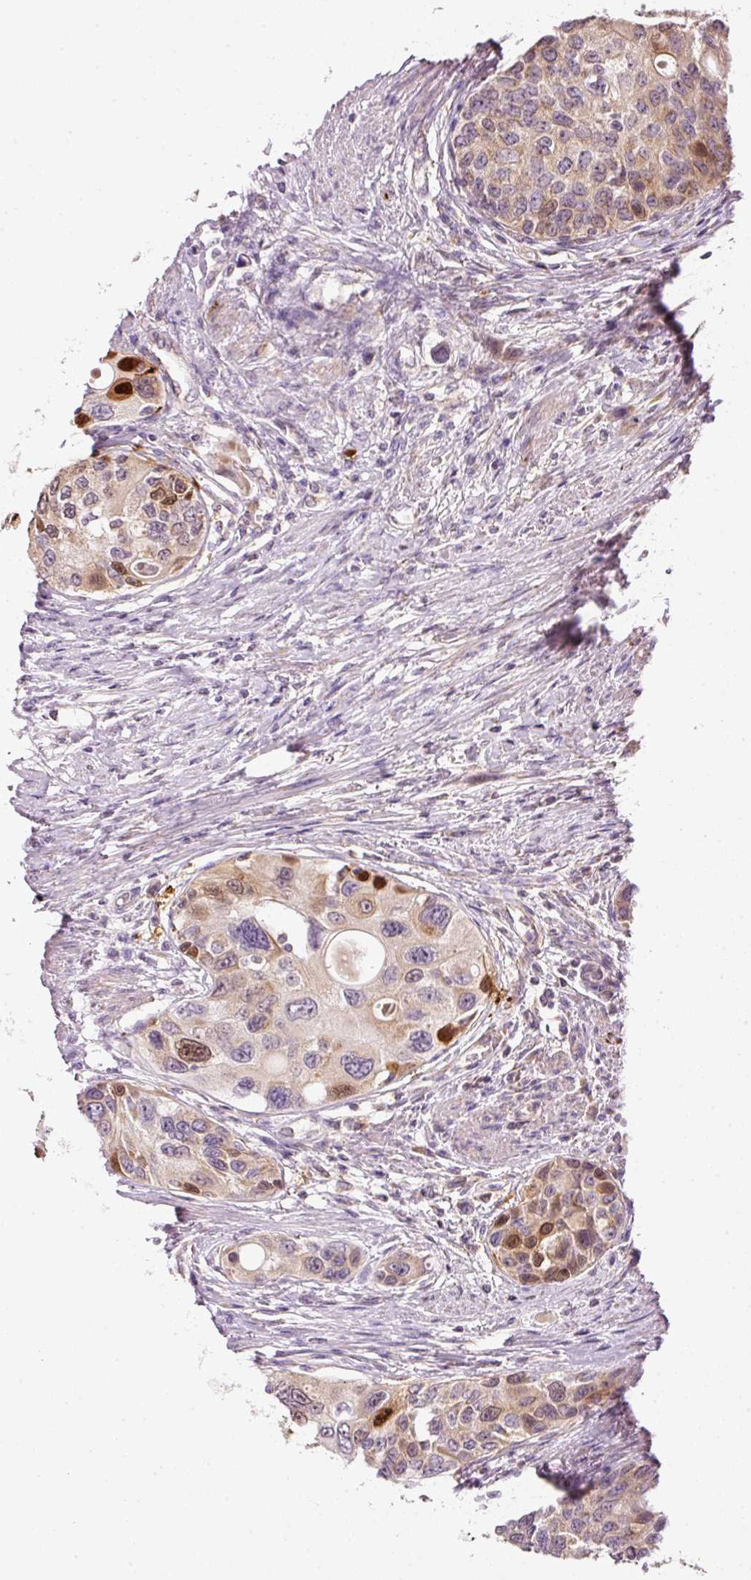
{"staining": {"intensity": "moderate", "quantity": "25%-75%", "location": "cytoplasmic/membranous,nuclear"}, "tissue": "urothelial cancer", "cell_type": "Tumor cells", "image_type": "cancer", "snomed": [{"axis": "morphology", "description": "Urothelial carcinoma, High grade"}, {"axis": "topography", "description": "Urinary bladder"}], "caption": "High-grade urothelial carcinoma stained with a protein marker shows moderate staining in tumor cells.", "gene": "FAM78B", "patient": {"sex": "female", "age": 56}}